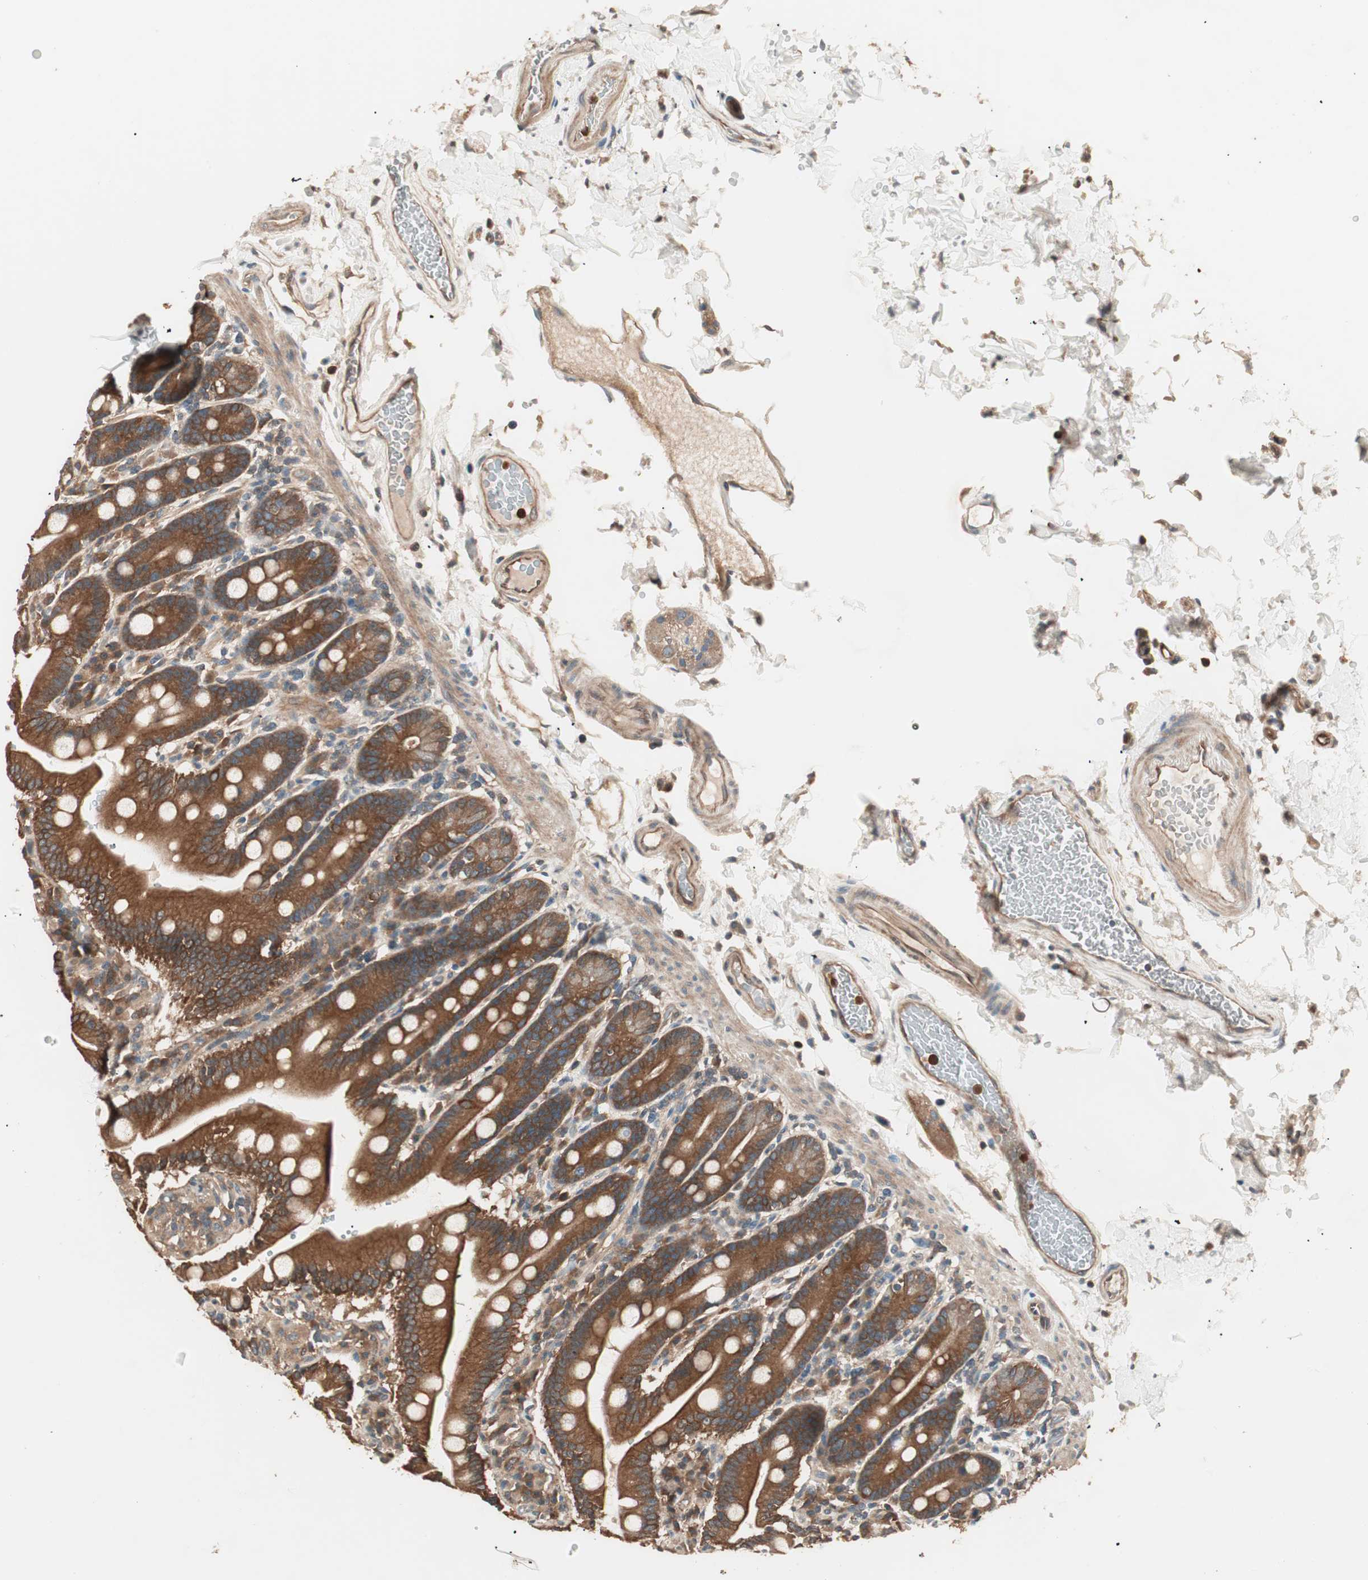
{"staining": {"intensity": "strong", "quantity": ">75%", "location": "cytoplasmic/membranous"}, "tissue": "duodenum", "cell_type": "Glandular cells", "image_type": "normal", "snomed": [{"axis": "morphology", "description": "Normal tissue, NOS"}, {"axis": "topography", "description": "Small intestine, NOS"}], "caption": "This is a histology image of IHC staining of normal duodenum, which shows strong expression in the cytoplasmic/membranous of glandular cells.", "gene": "TSG101", "patient": {"sex": "female", "age": 71}}